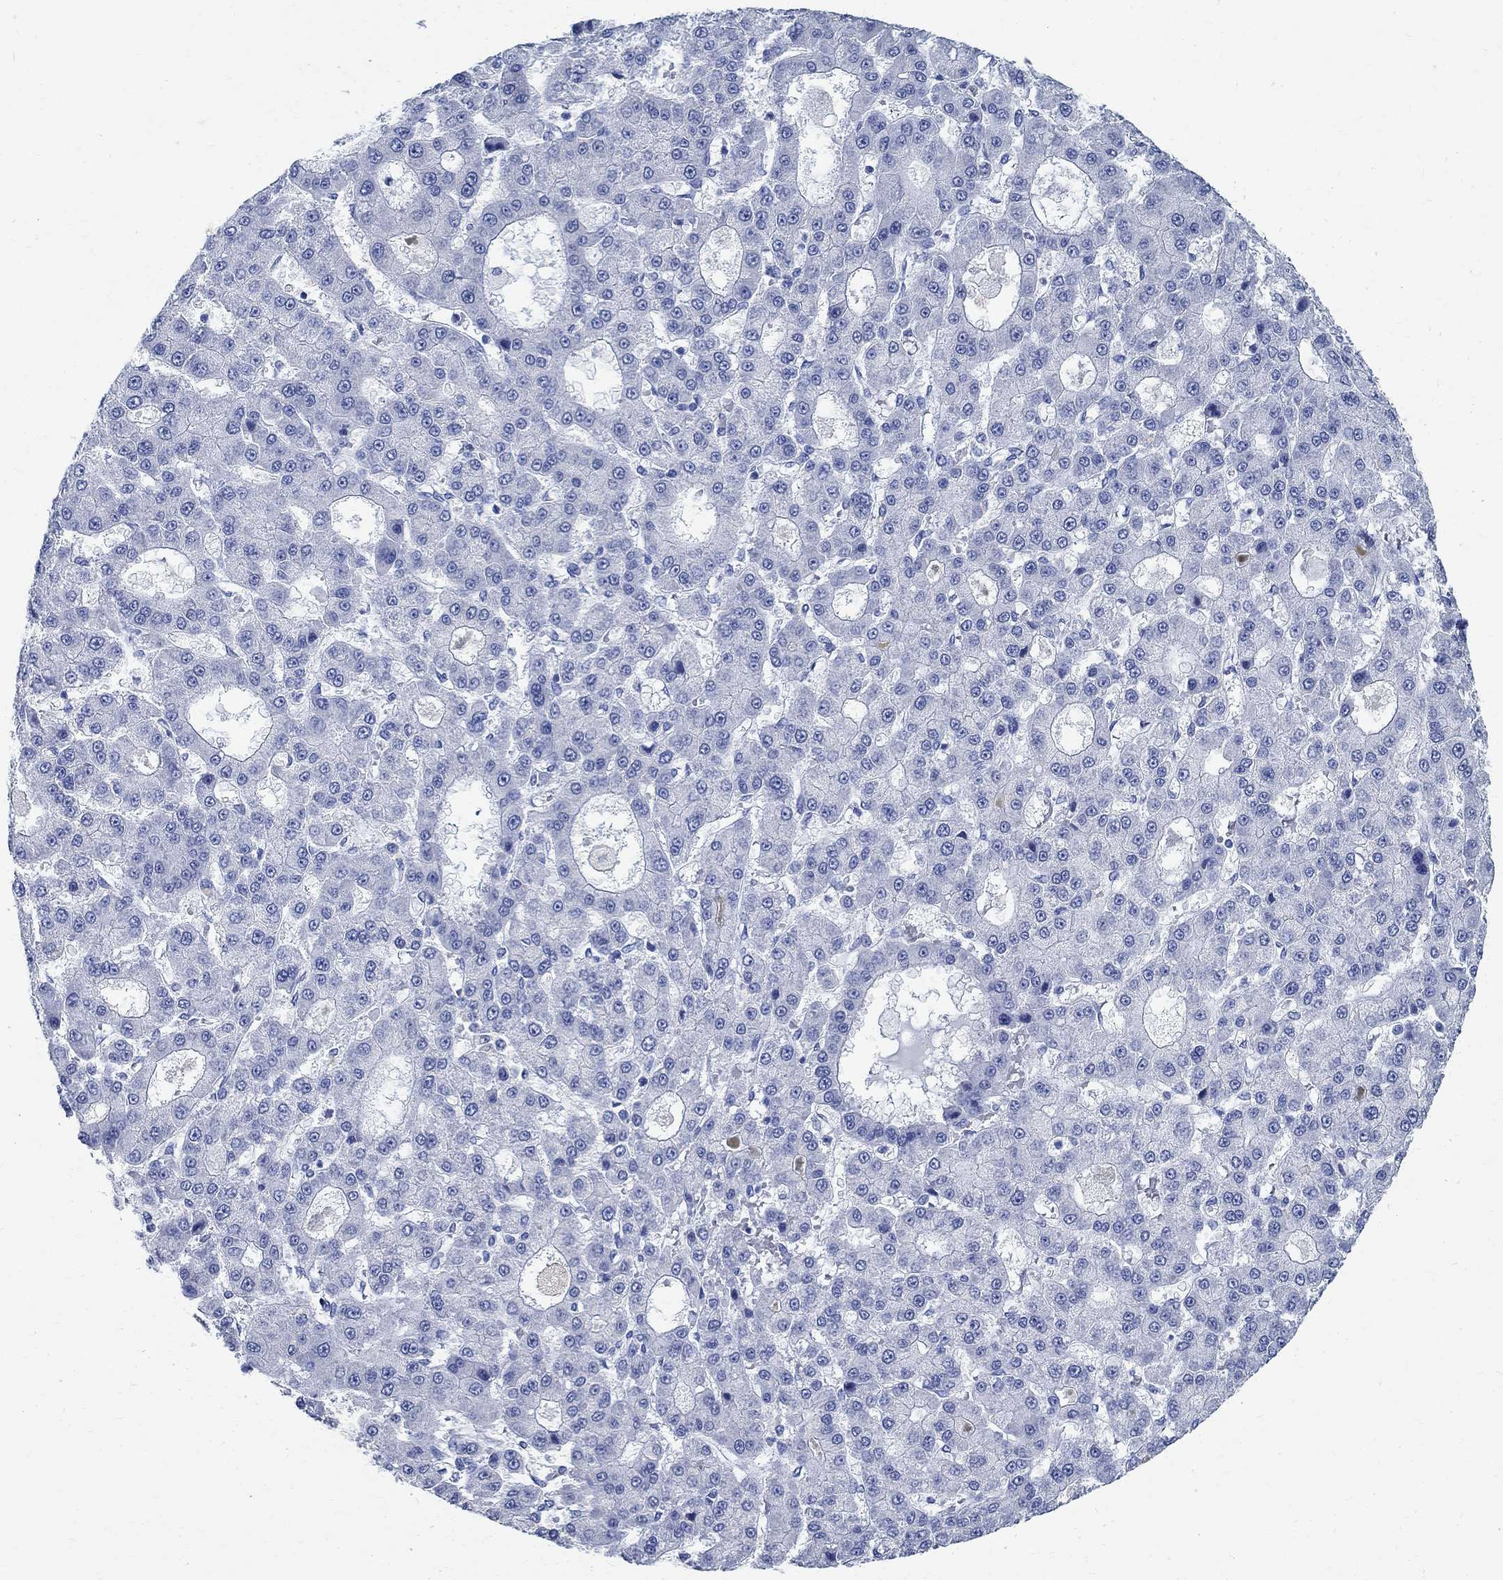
{"staining": {"intensity": "negative", "quantity": "none", "location": "none"}, "tissue": "liver cancer", "cell_type": "Tumor cells", "image_type": "cancer", "snomed": [{"axis": "morphology", "description": "Carcinoma, Hepatocellular, NOS"}, {"axis": "topography", "description": "Liver"}], "caption": "Immunohistochemical staining of liver cancer displays no significant positivity in tumor cells. Nuclei are stained in blue.", "gene": "TMEM221", "patient": {"sex": "male", "age": 70}}